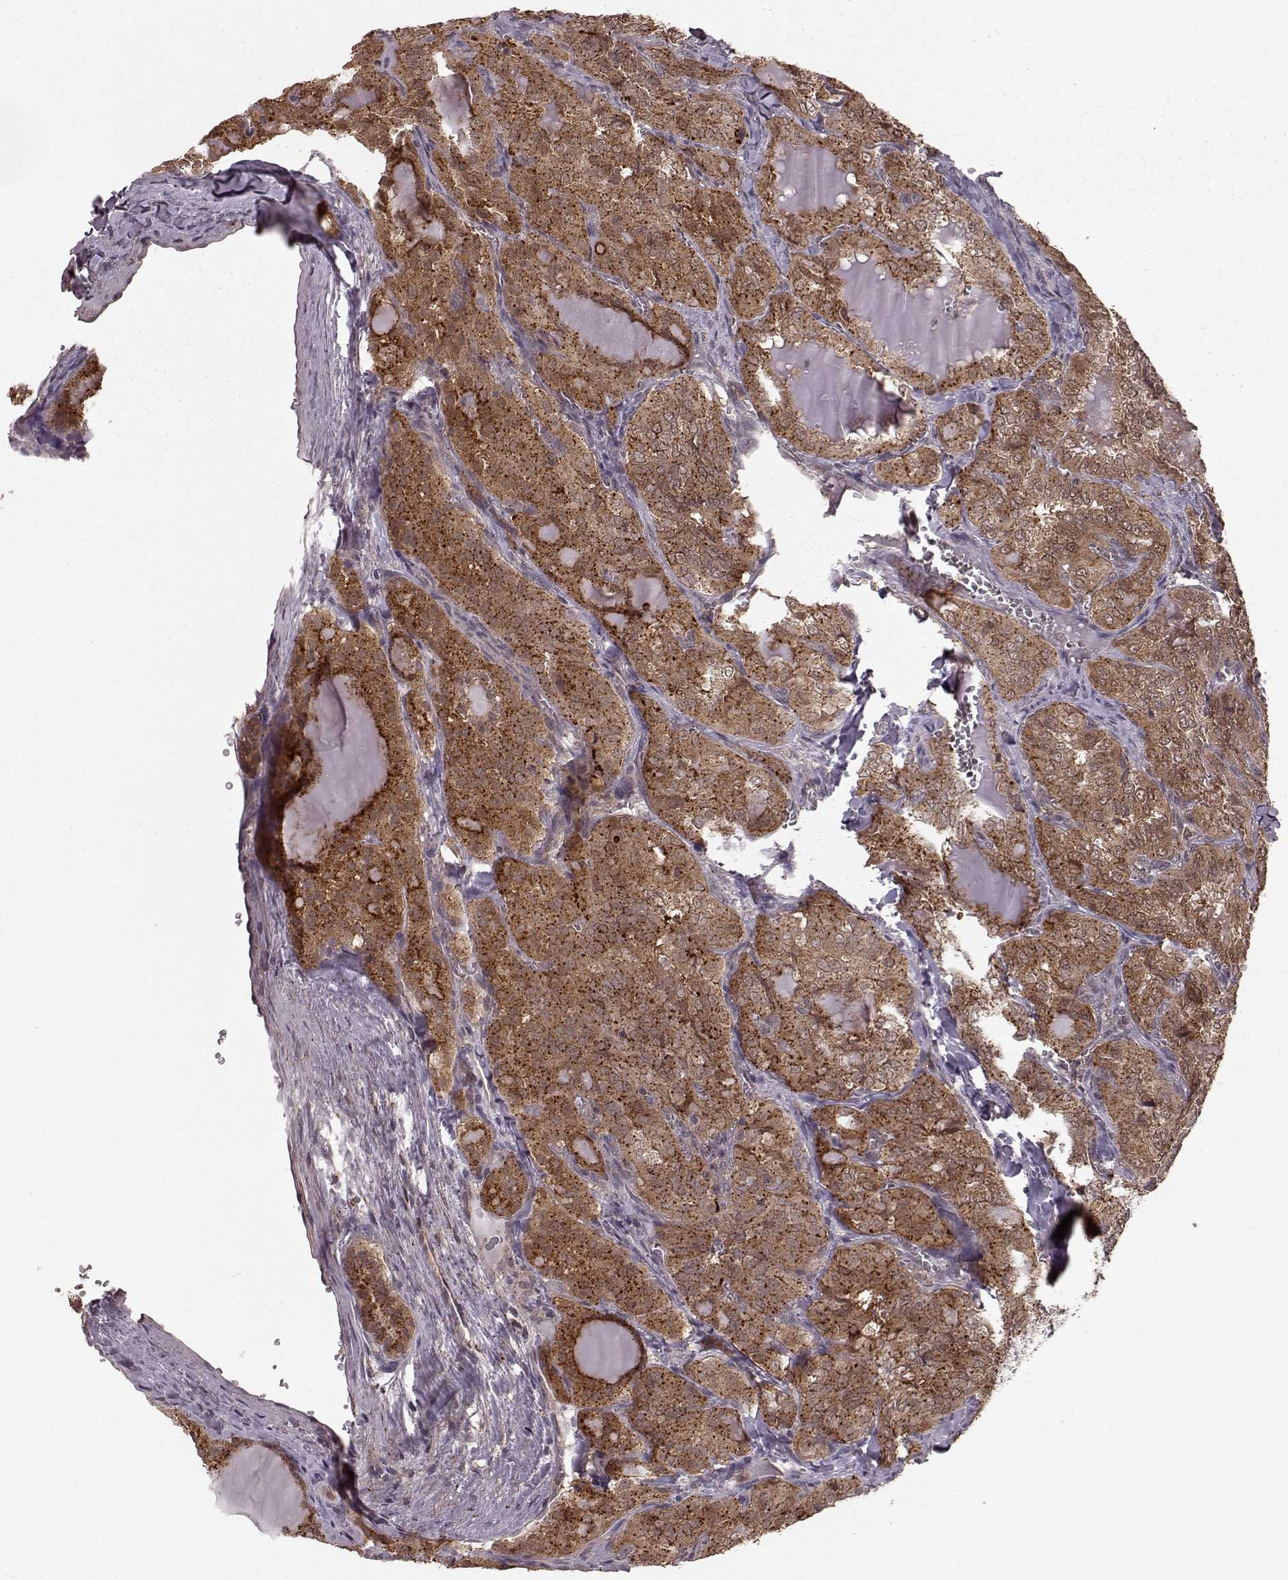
{"staining": {"intensity": "moderate", "quantity": ">75%", "location": "cytoplasmic/membranous"}, "tissue": "thyroid cancer", "cell_type": "Tumor cells", "image_type": "cancer", "snomed": [{"axis": "morphology", "description": "Papillary adenocarcinoma, NOS"}, {"axis": "topography", "description": "Thyroid gland"}], "caption": "Protein staining of thyroid cancer tissue demonstrates moderate cytoplasmic/membranous positivity in approximately >75% of tumor cells.", "gene": "GSS", "patient": {"sex": "female", "age": 41}}